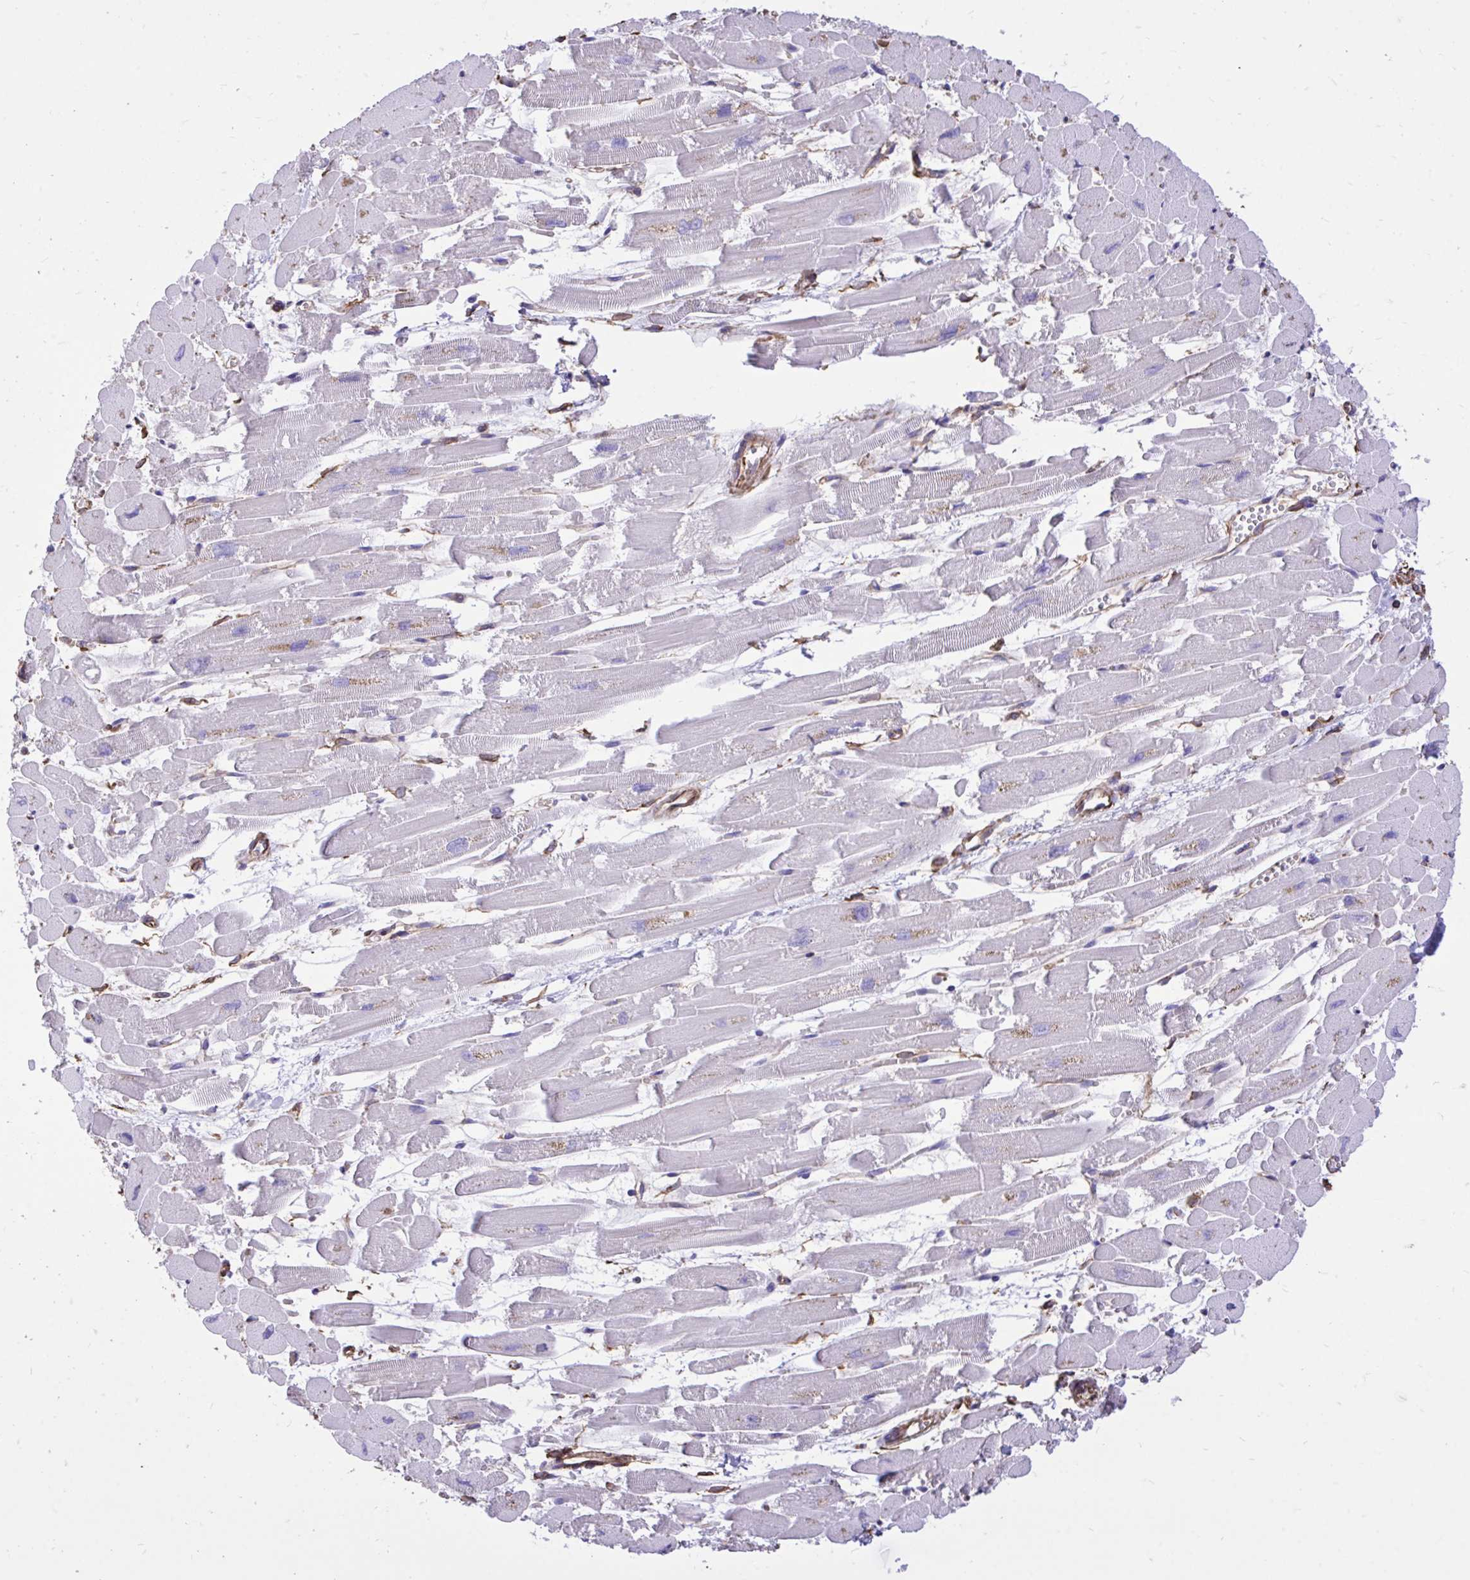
{"staining": {"intensity": "negative", "quantity": "none", "location": "none"}, "tissue": "heart muscle", "cell_type": "Cardiomyocytes", "image_type": "normal", "snomed": [{"axis": "morphology", "description": "Normal tissue, NOS"}, {"axis": "topography", "description": "Heart"}], "caption": "Image shows no protein positivity in cardiomyocytes of unremarkable heart muscle.", "gene": "RNF103", "patient": {"sex": "female", "age": 52}}